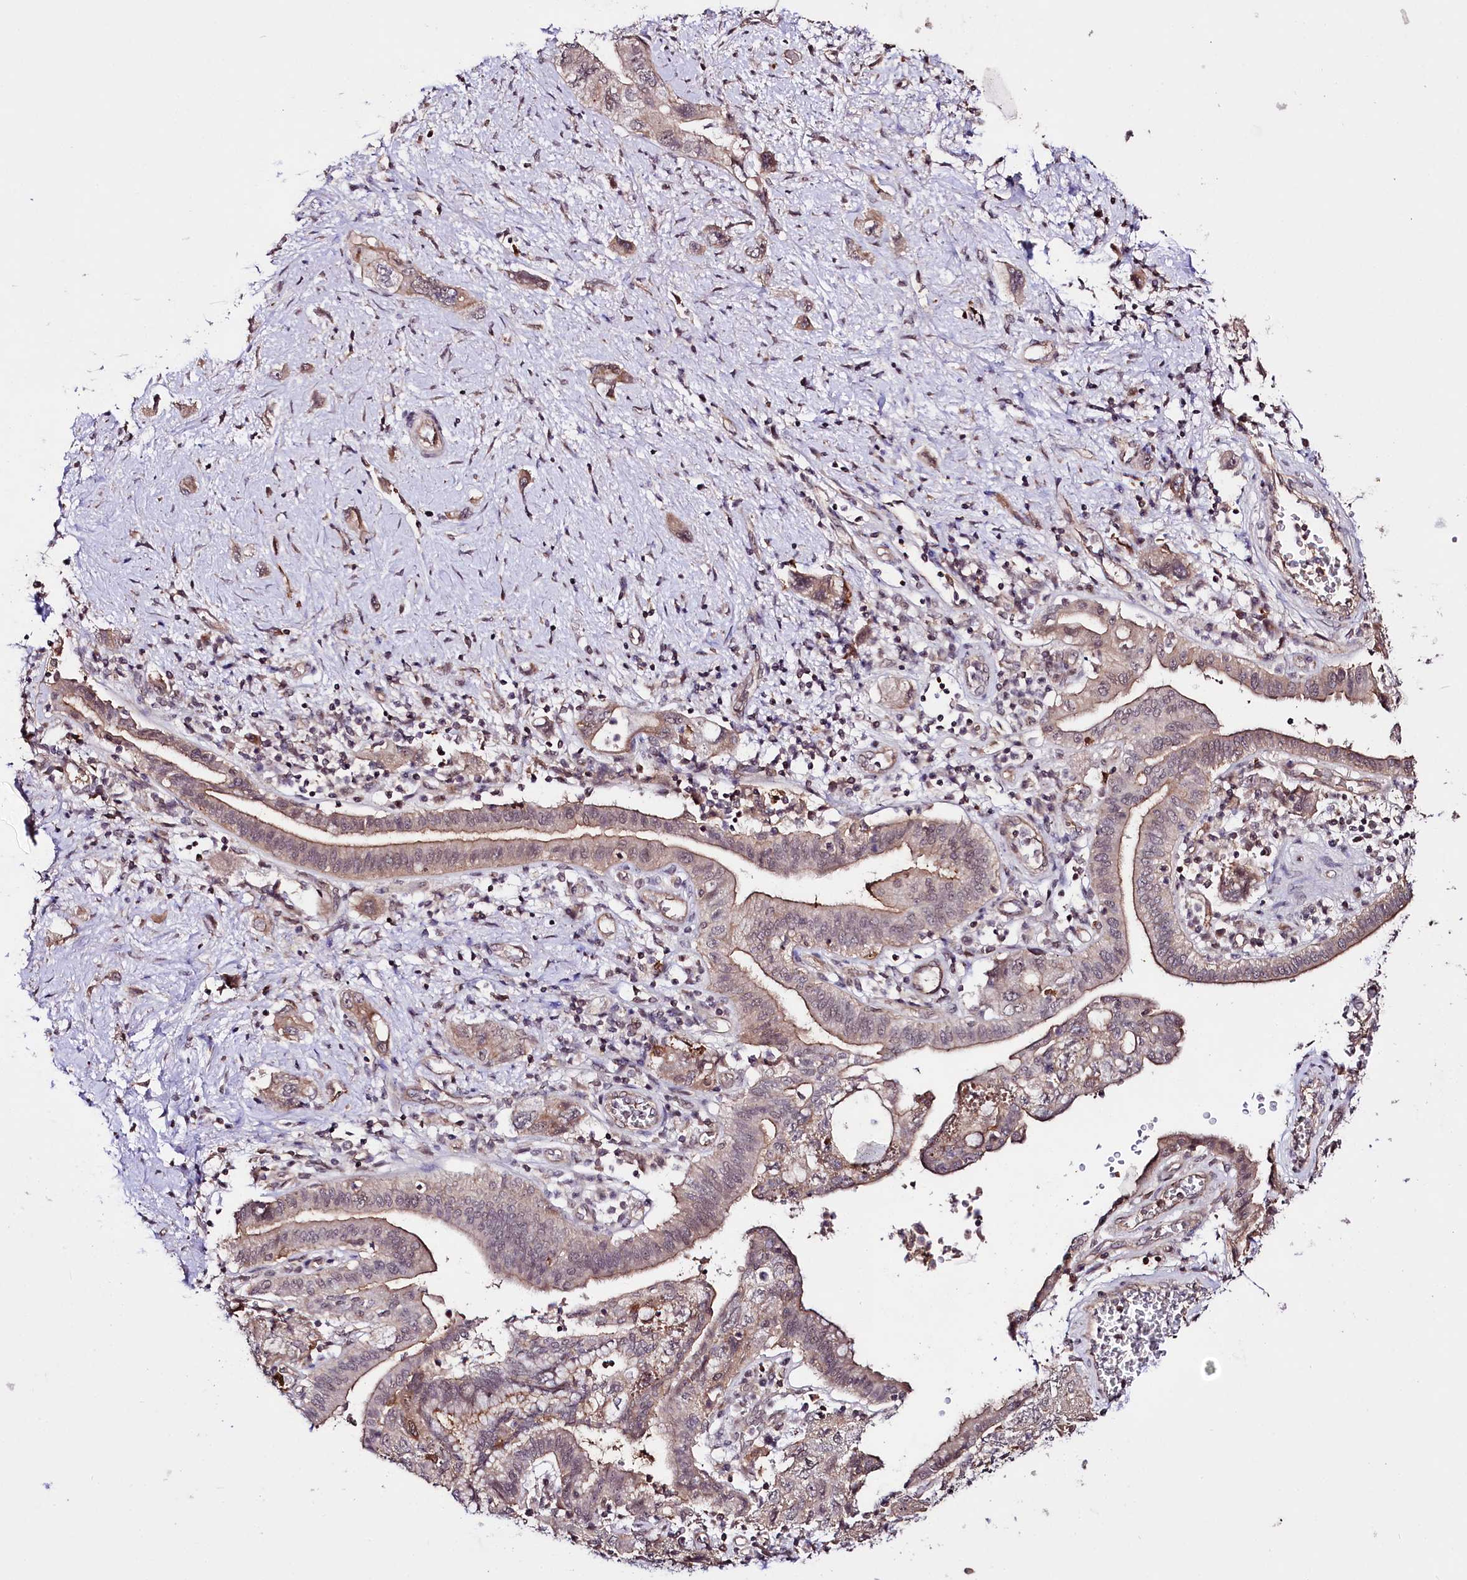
{"staining": {"intensity": "moderate", "quantity": ">75%", "location": "cytoplasmic/membranous"}, "tissue": "pancreatic cancer", "cell_type": "Tumor cells", "image_type": "cancer", "snomed": [{"axis": "morphology", "description": "Adenocarcinoma, NOS"}, {"axis": "topography", "description": "Pancreas"}], "caption": "A brown stain labels moderate cytoplasmic/membranous expression of a protein in adenocarcinoma (pancreatic) tumor cells.", "gene": "TAFAZZIN", "patient": {"sex": "female", "age": 73}}